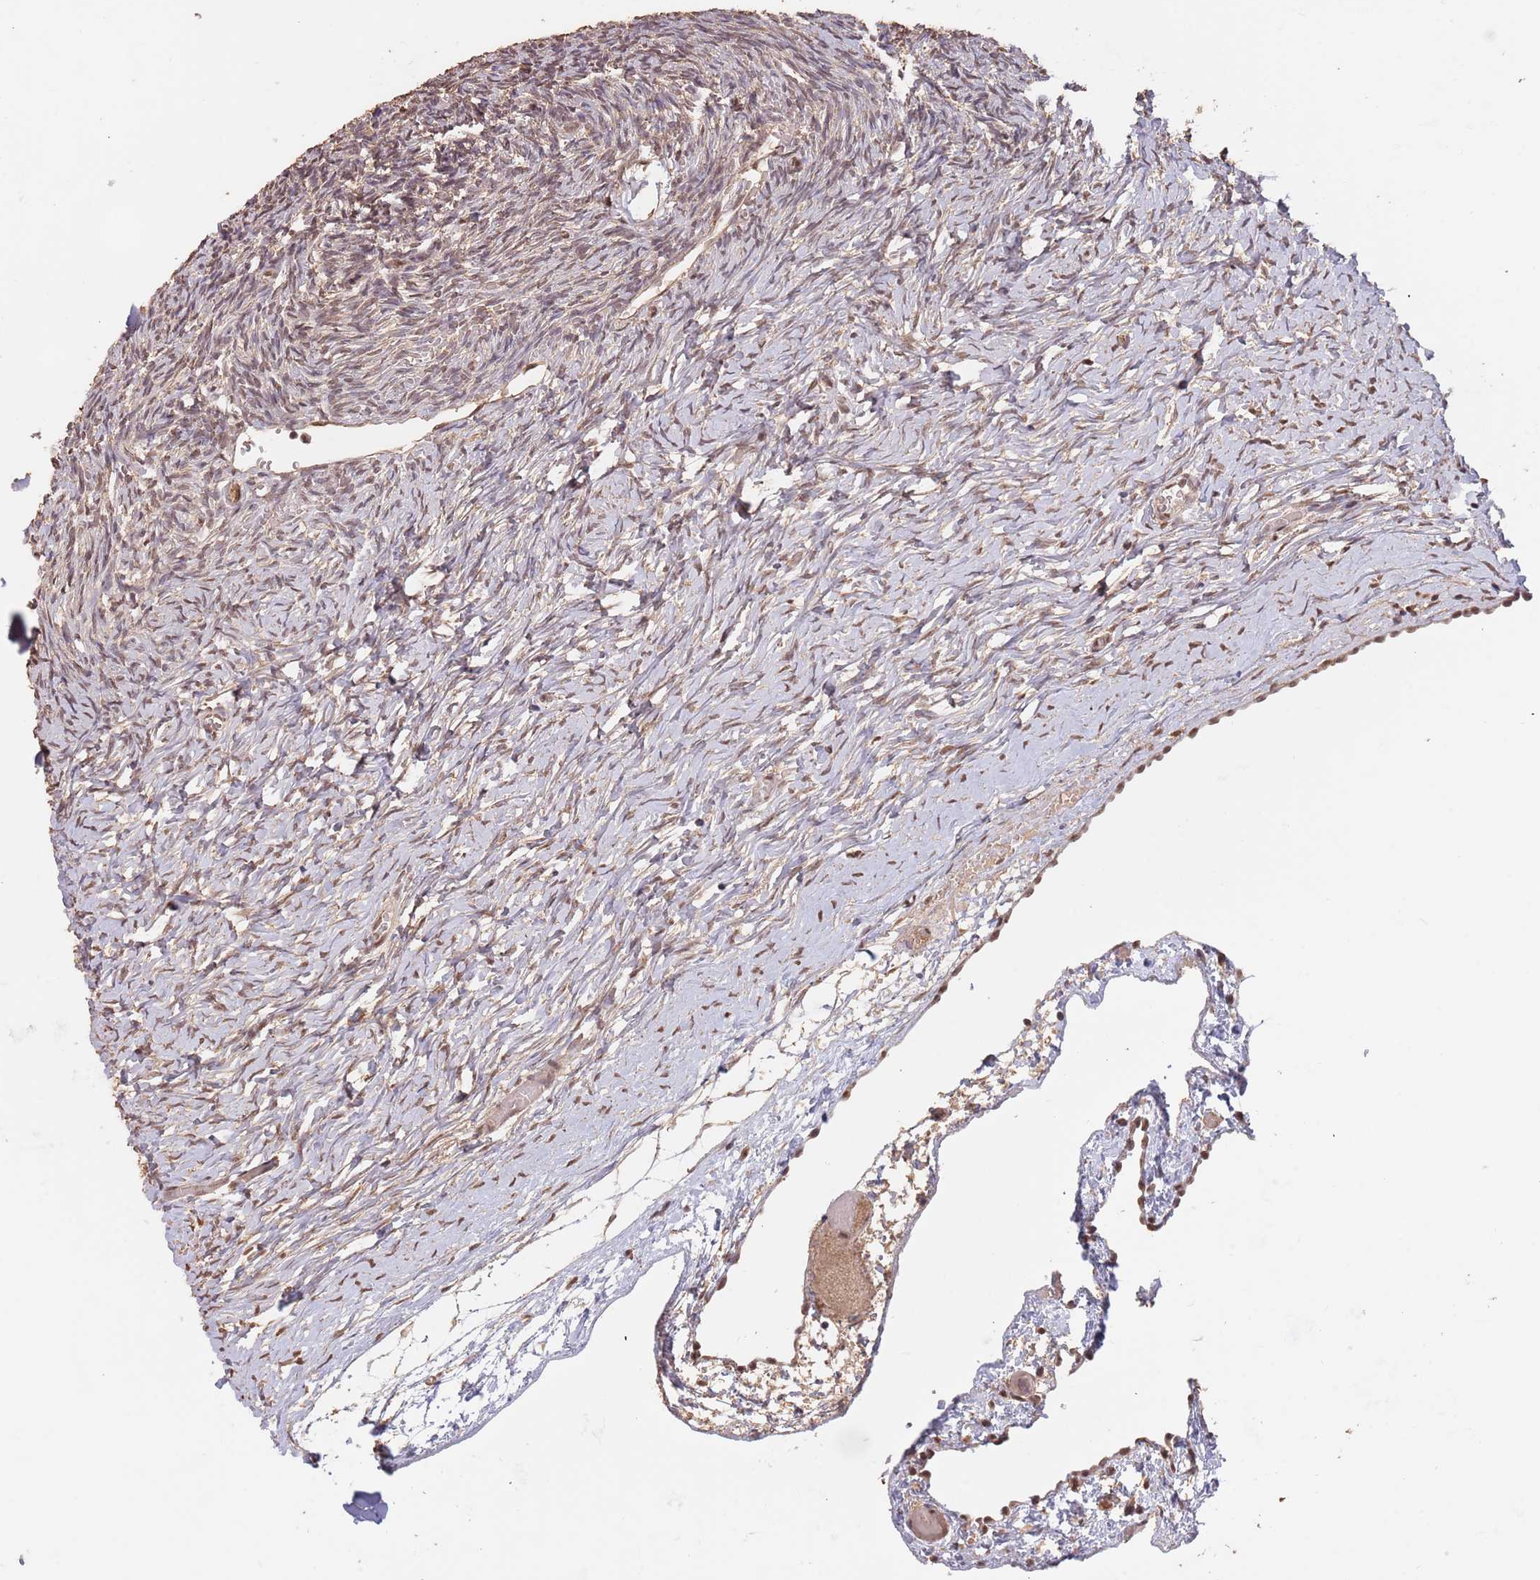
{"staining": {"intensity": "moderate", "quantity": ">75%", "location": "cytoplasmic/membranous,nuclear"}, "tissue": "ovary", "cell_type": "Follicle cells", "image_type": "normal", "snomed": [{"axis": "morphology", "description": "Normal tissue, NOS"}, {"axis": "topography", "description": "Ovary"}], "caption": "Moderate cytoplasmic/membranous,nuclear positivity is appreciated in about >75% of follicle cells in unremarkable ovary. Using DAB (brown) and hematoxylin (blue) stains, captured at high magnification using brightfield microscopy.", "gene": "RFXANK", "patient": {"sex": "female", "age": 39}}